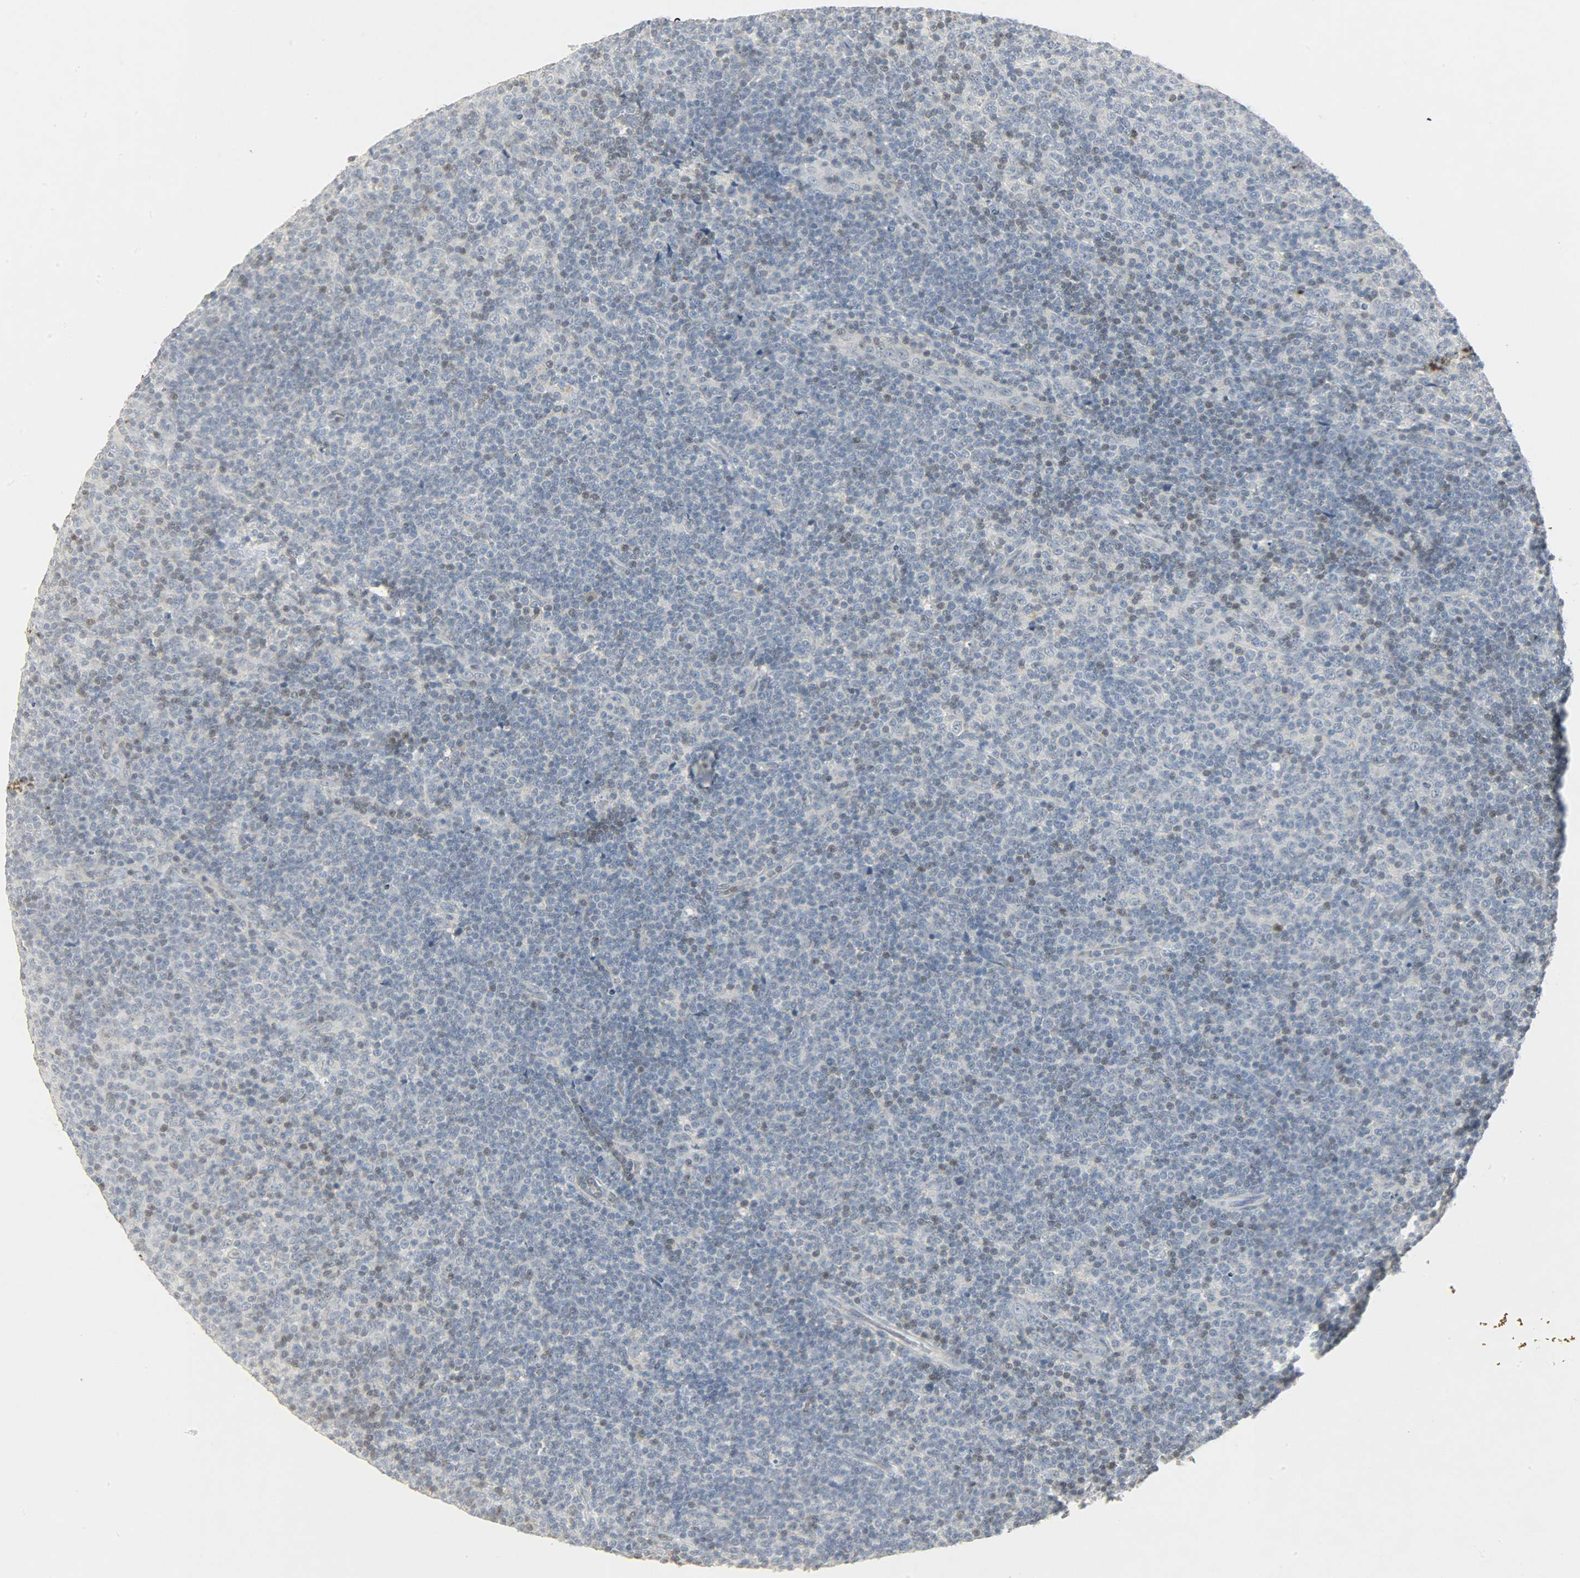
{"staining": {"intensity": "moderate", "quantity": "<25%", "location": "cytoplasmic/membranous,nuclear"}, "tissue": "lymphoma", "cell_type": "Tumor cells", "image_type": "cancer", "snomed": [{"axis": "morphology", "description": "Malignant lymphoma, non-Hodgkin's type, Low grade"}, {"axis": "topography", "description": "Lymph node"}], "caption": "Immunohistochemical staining of human malignant lymphoma, non-Hodgkin's type (low-grade) displays low levels of moderate cytoplasmic/membranous and nuclear expression in approximately <25% of tumor cells. The staining was performed using DAB (3,3'-diaminobenzidine) to visualize the protein expression in brown, while the nuclei were stained in blue with hematoxylin (Magnification: 20x).", "gene": "CAMK4", "patient": {"sex": "male", "age": 70}}